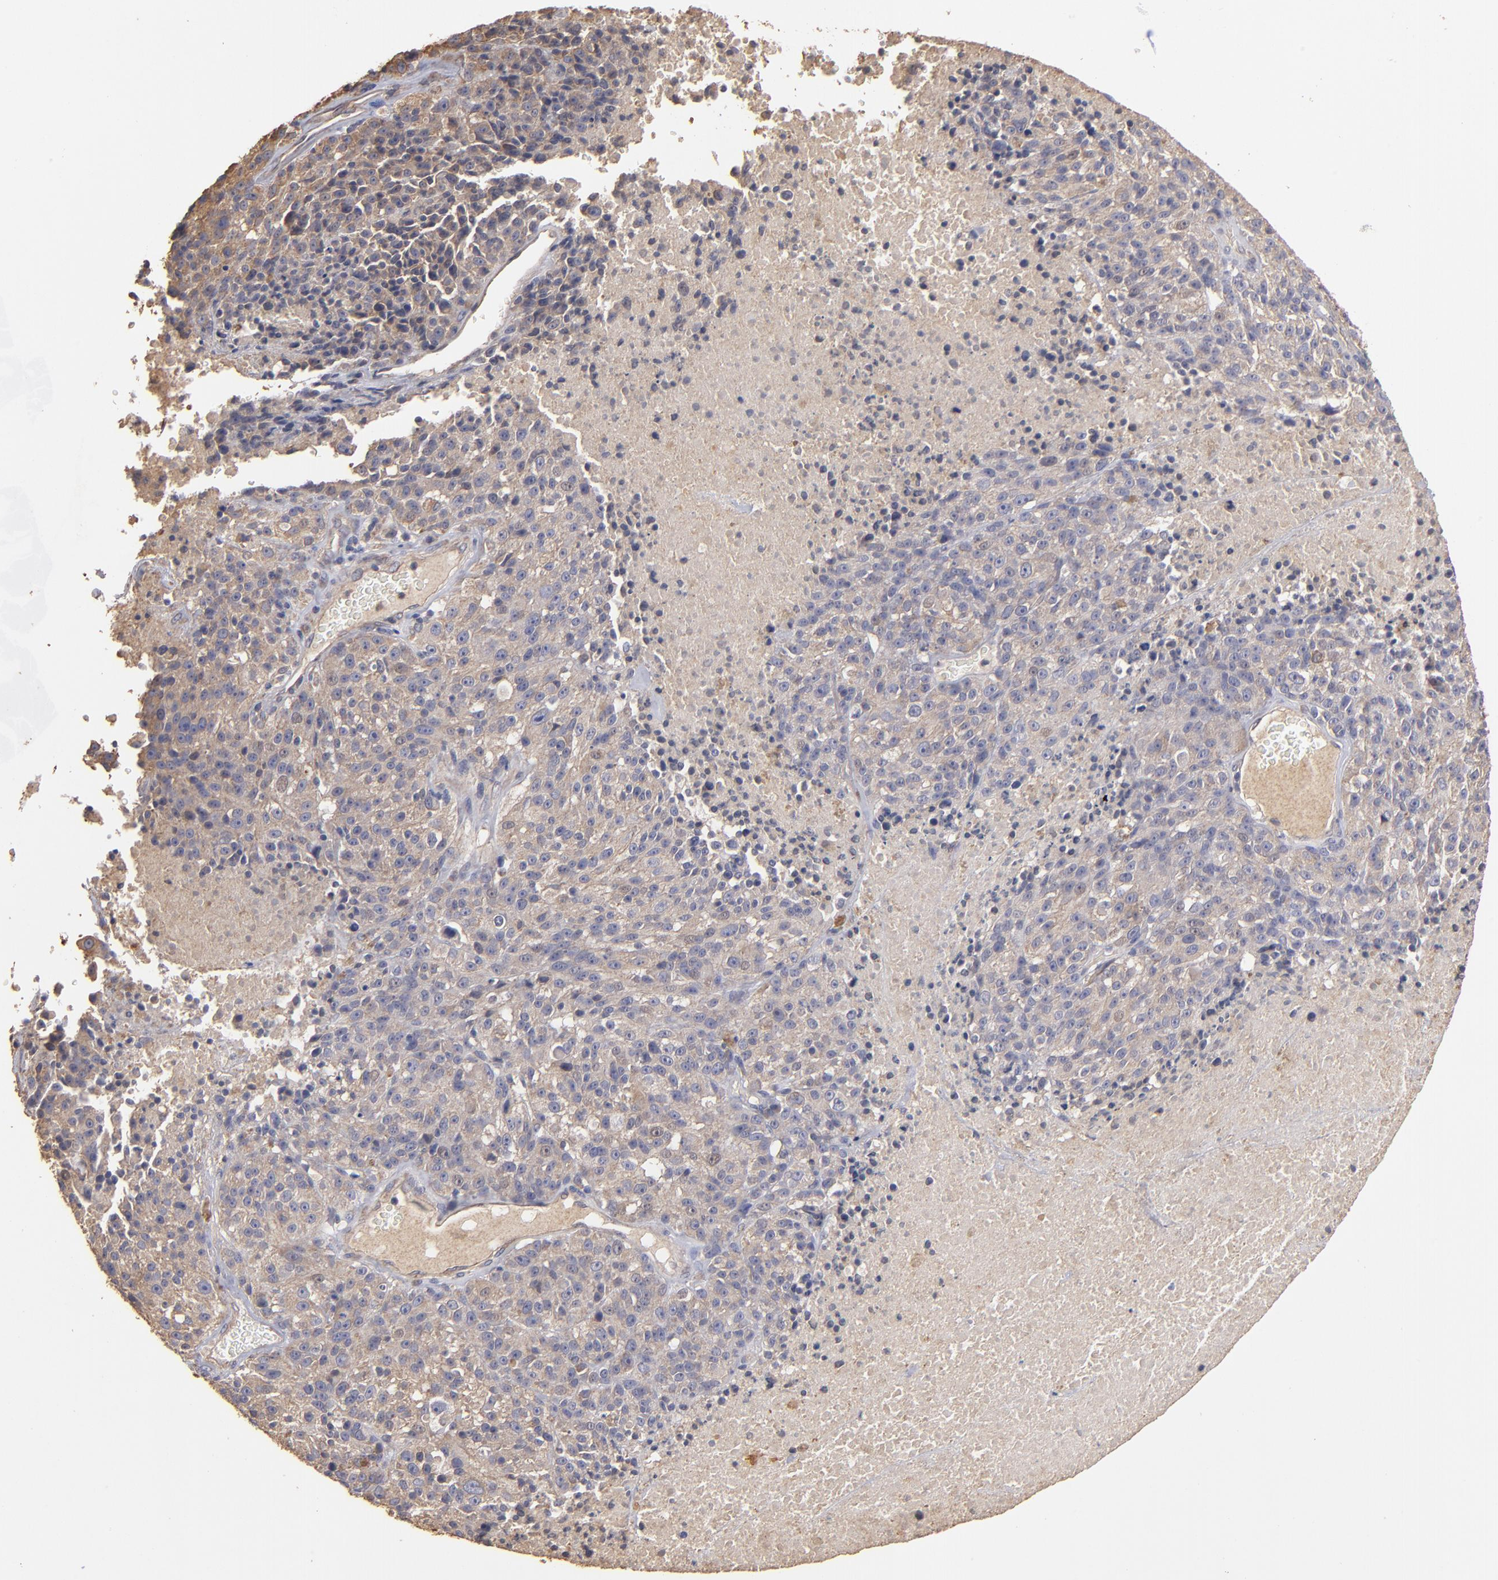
{"staining": {"intensity": "weak", "quantity": ">75%", "location": "cytoplasmic/membranous,nuclear"}, "tissue": "melanoma", "cell_type": "Tumor cells", "image_type": "cancer", "snomed": [{"axis": "morphology", "description": "Malignant melanoma, Metastatic site"}, {"axis": "topography", "description": "Cerebral cortex"}], "caption": "Malignant melanoma (metastatic site) stained with immunohistochemistry (IHC) displays weak cytoplasmic/membranous and nuclear positivity in about >75% of tumor cells.", "gene": "DMD", "patient": {"sex": "female", "age": 52}}